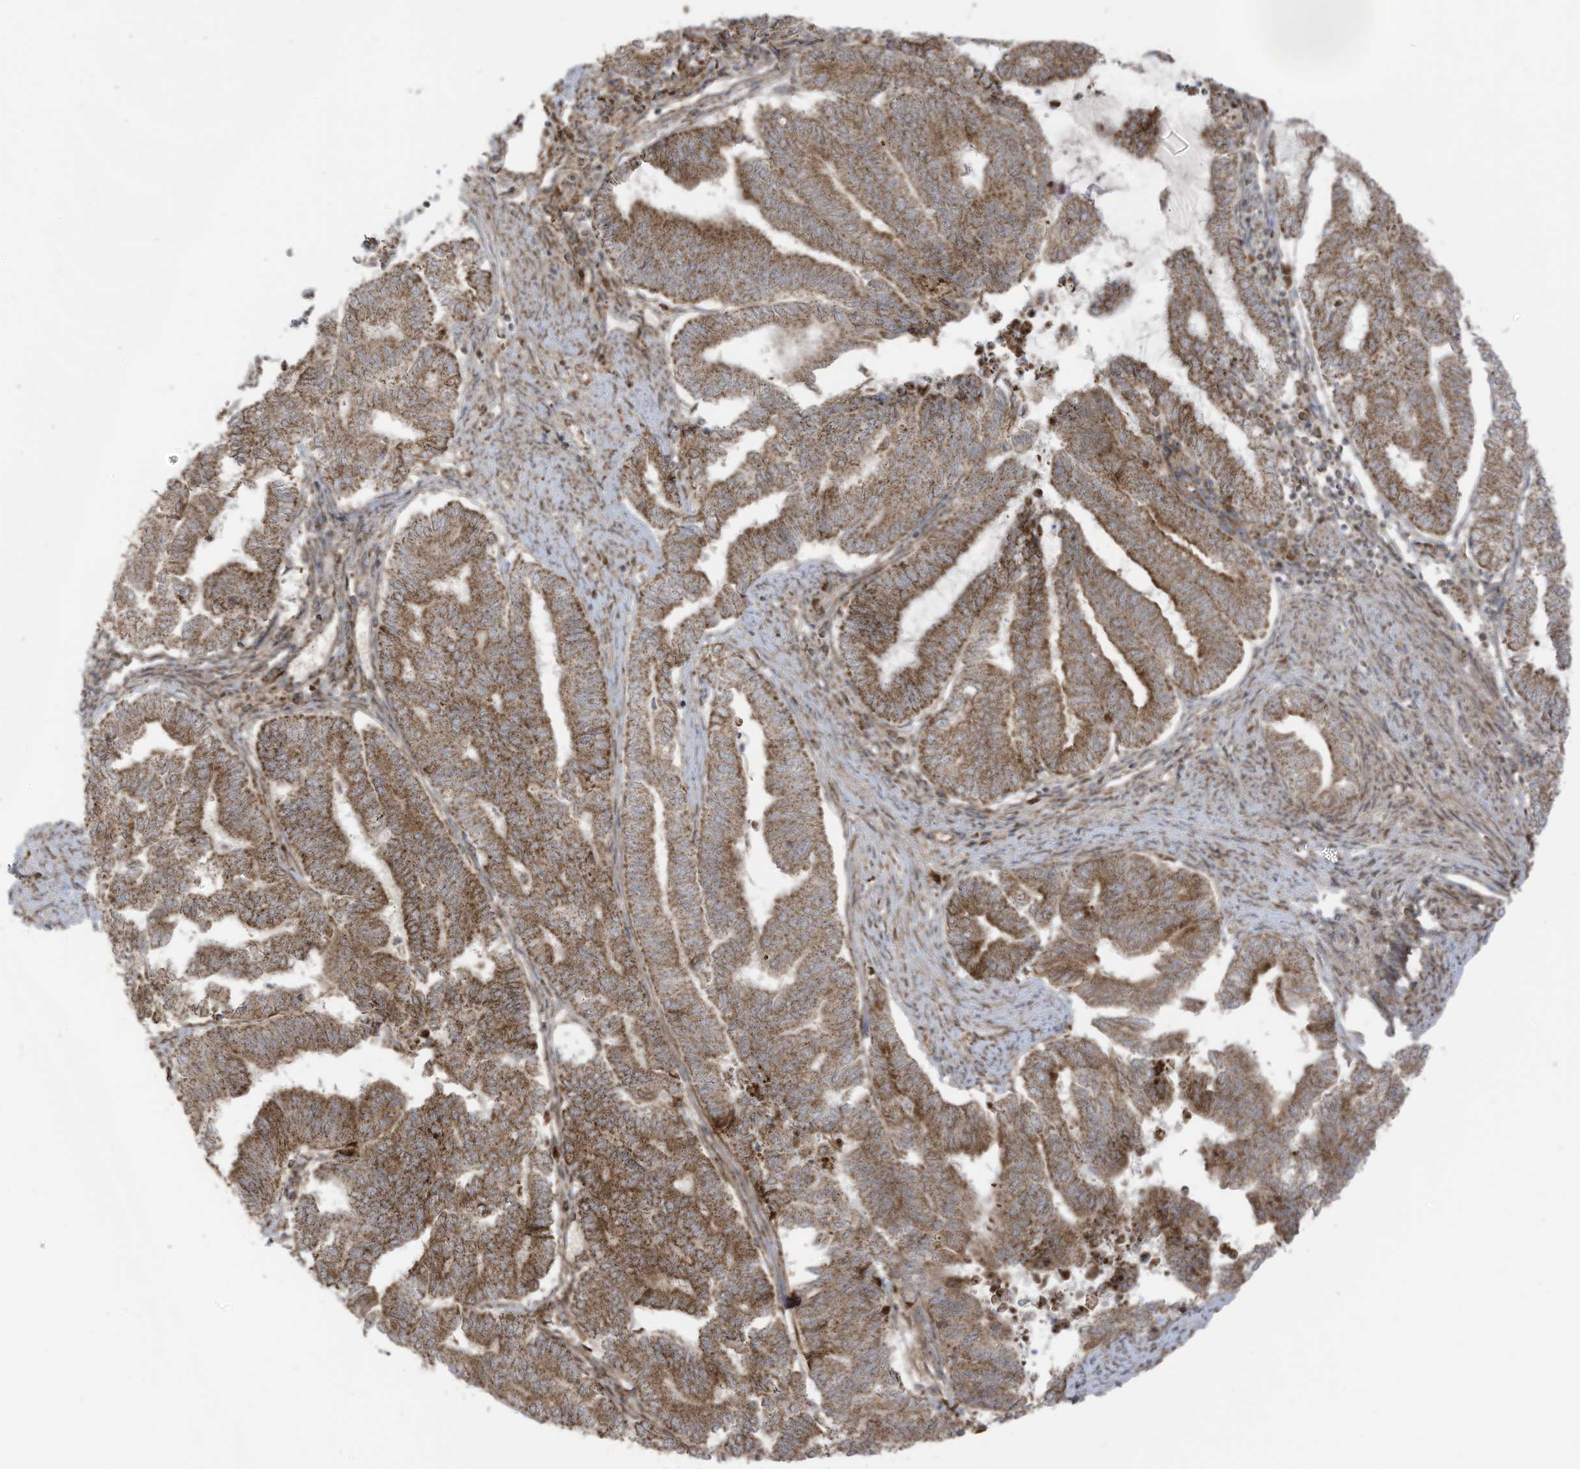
{"staining": {"intensity": "moderate", "quantity": ">75%", "location": "cytoplasmic/membranous"}, "tissue": "endometrial cancer", "cell_type": "Tumor cells", "image_type": "cancer", "snomed": [{"axis": "morphology", "description": "Adenocarcinoma, NOS"}, {"axis": "topography", "description": "Endometrium"}], "caption": "A micrograph showing moderate cytoplasmic/membranous expression in approximately >75% of tumor cells in endometrial cancer, as visualized by brown immunohistochemical staining.", "gene": "REPS1", "patient": {"sex": "female", "age": 79}}